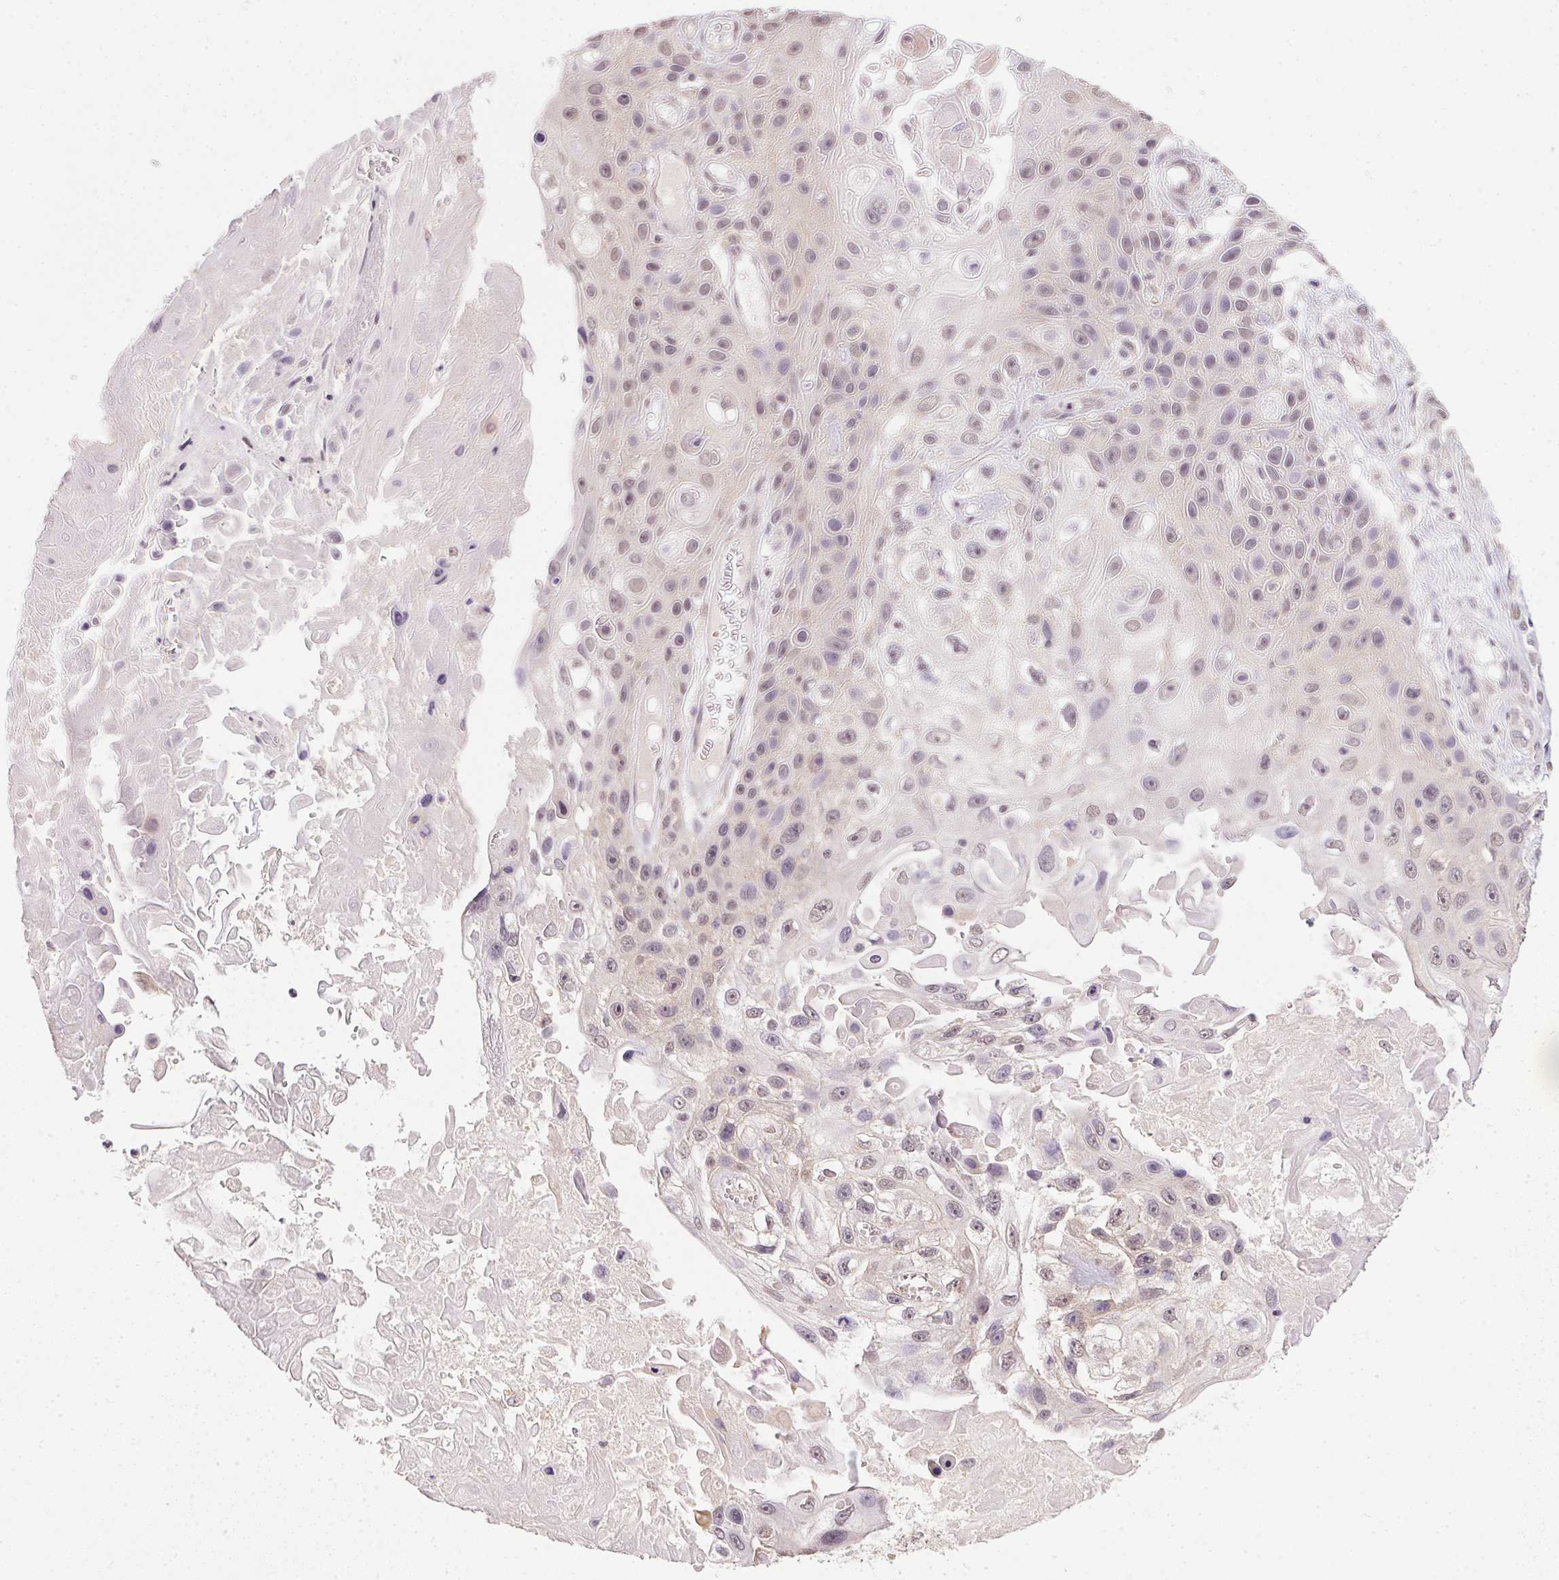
{"staining": {"intensity": "weak", "quantity": "25%-75%", "location": "nuclear"}, "tissue": "skin cancer", "cell_type": "Tumor cells", "image_type": "cancer", "snomed": [{"axis": "morphology", "description": "Squamous cell carcinoma, NOS"}, {"axis": "topography", "description": "Skin"}], "caption": "Immunohistochemistry (DAB (3,3'-diaminobenzidine)) staining of human skin cancer shows weak nuclear protein expression in about 25%-75% of tumor cells. (DAB IHC with brightfield microscopy, high magnification).", "gene": "PPP4R4", "patient": {"sex": "male", "age": 82}}